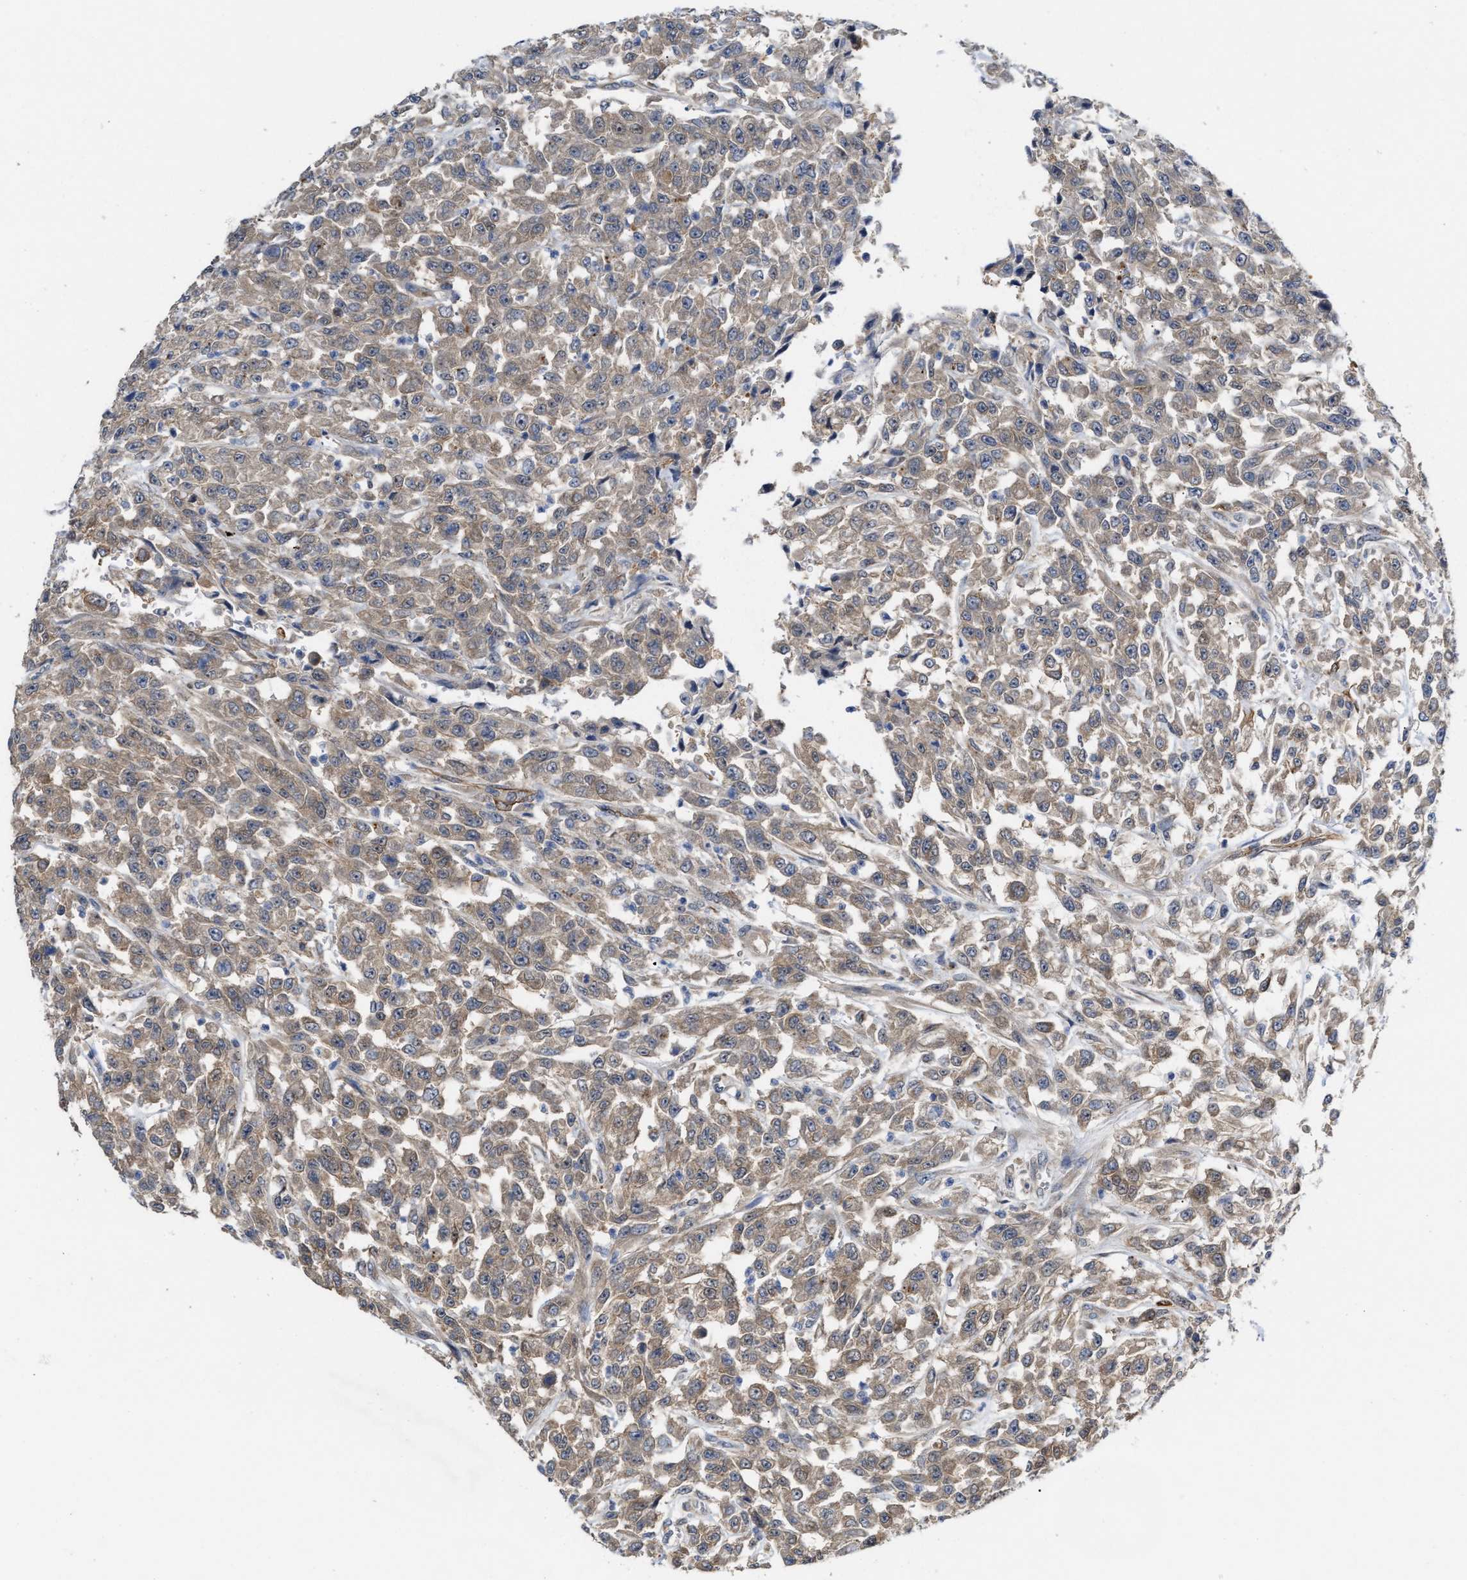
{"staining": {"intensity": "weak", "quantity": ">75%", "location": "cytoplasmic/membranous"}, "tissue": "urothelial cancer", "cell_type": "Tumor cells", "image_type": "cancer", "snomed": [{"axis": "morphology", "description": "Urothelial carcinoma, High grade"}, {"axis": "topography", "description": "Urinary bladder"}], "caption": "The image demonstrates a brown stain indicating the presence of a protein in the cytoplasmic/membranous of tumor cells in urothelial carcinoma (high-grade).", "gene": "BBLN", "patient": {"sex": "male", "age": 46}}